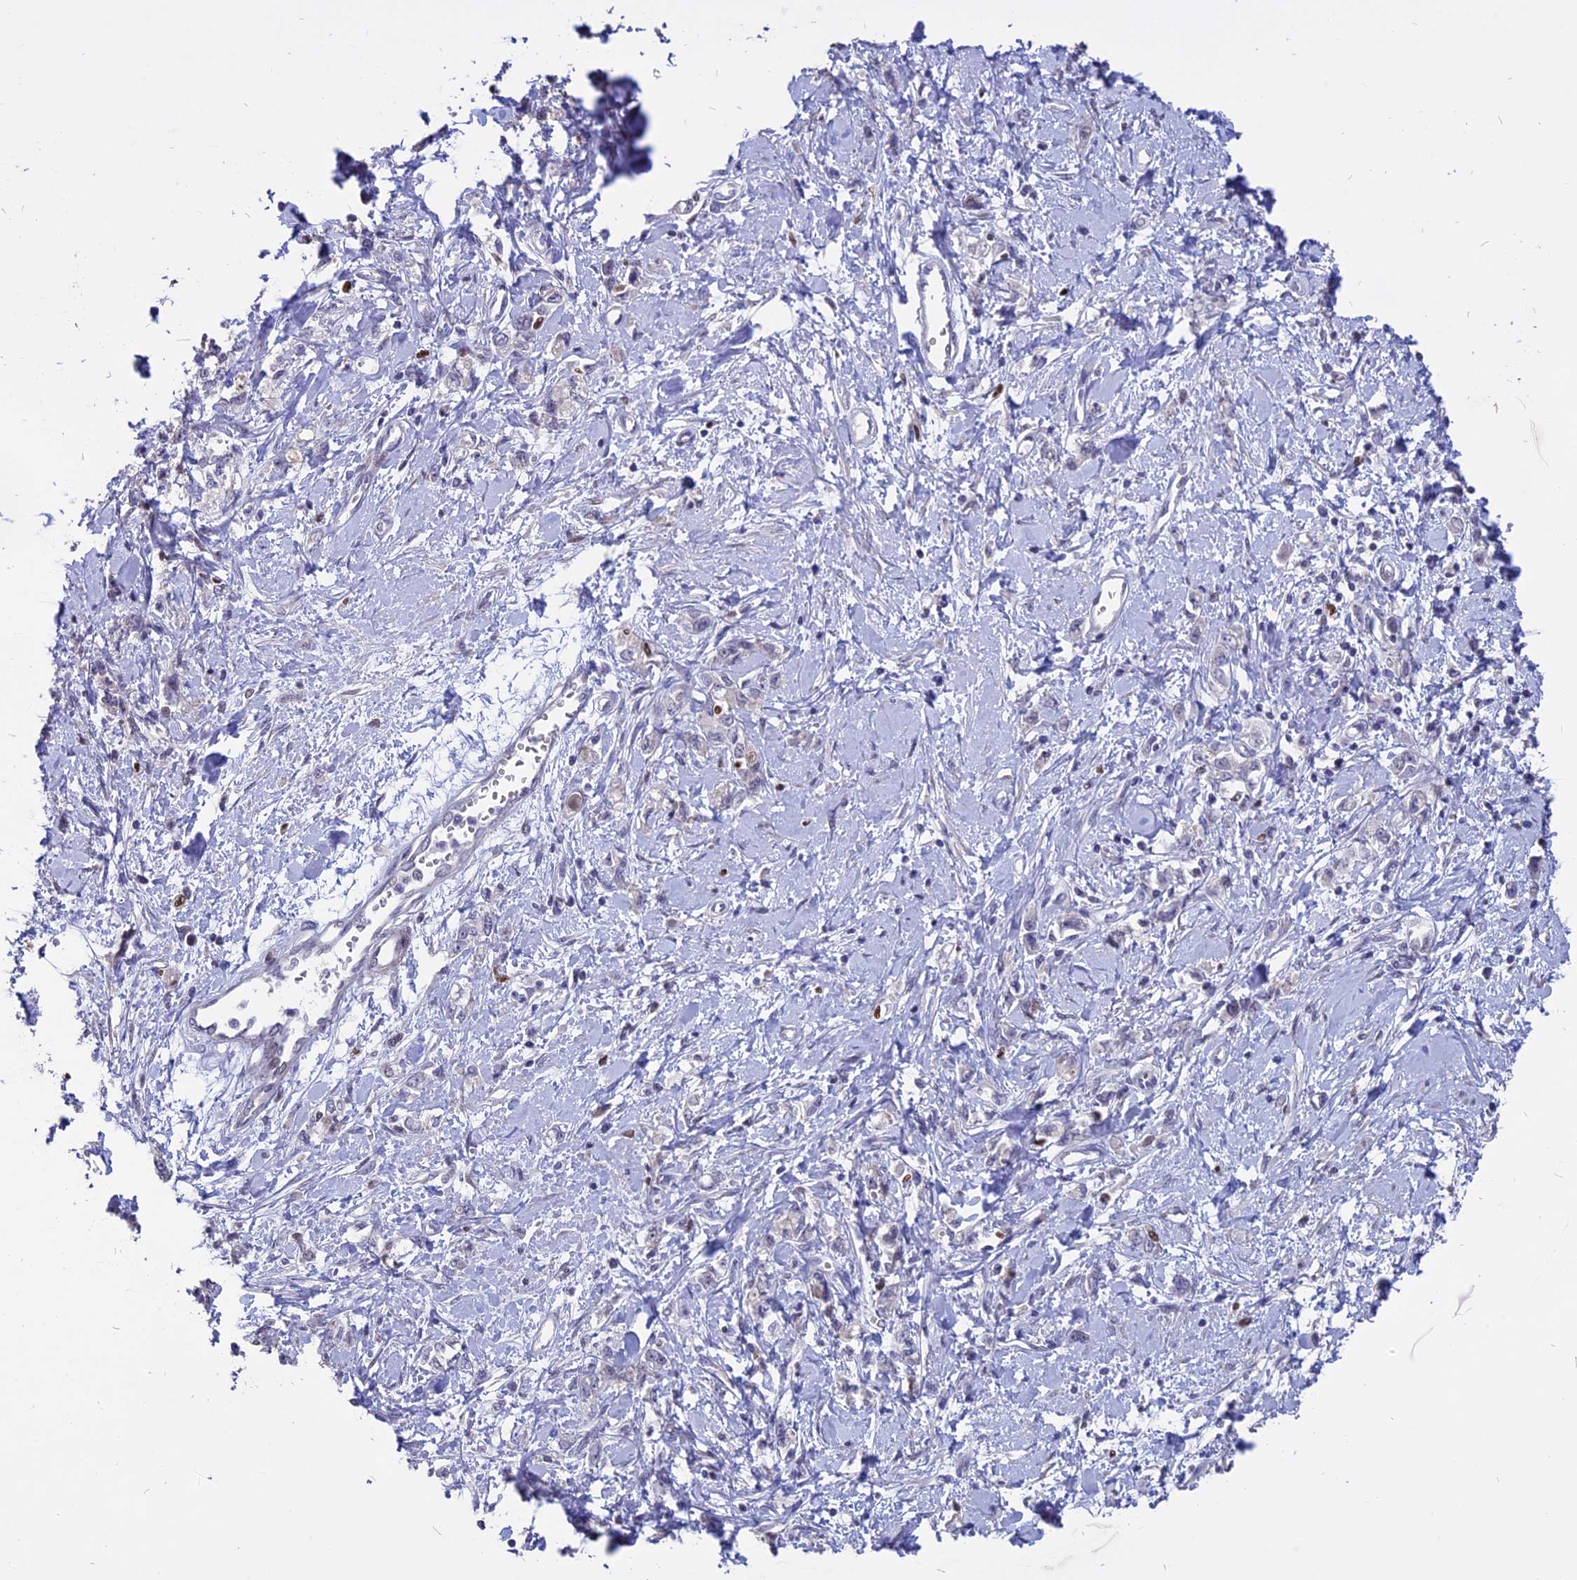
{"staining": {"intensity": "negative", "quantity": "none", "location": "none"}, "tissue": "stomach cancer", "cell_type": "Tumor cells", "image_type": "cancer", "snomed": [{"axis": "morphology", "description": "Adenocarcinoma, NOS"}, {"axis": "topography", "description": "Stomach"}], "caption": "This is an immunohistochemistry (IHC) image of human adenocarcinoma (stomach). There is no positivity in tumor cells.", "gene": "TMEM263", "patient": {"sex": "female", "age": 76}}